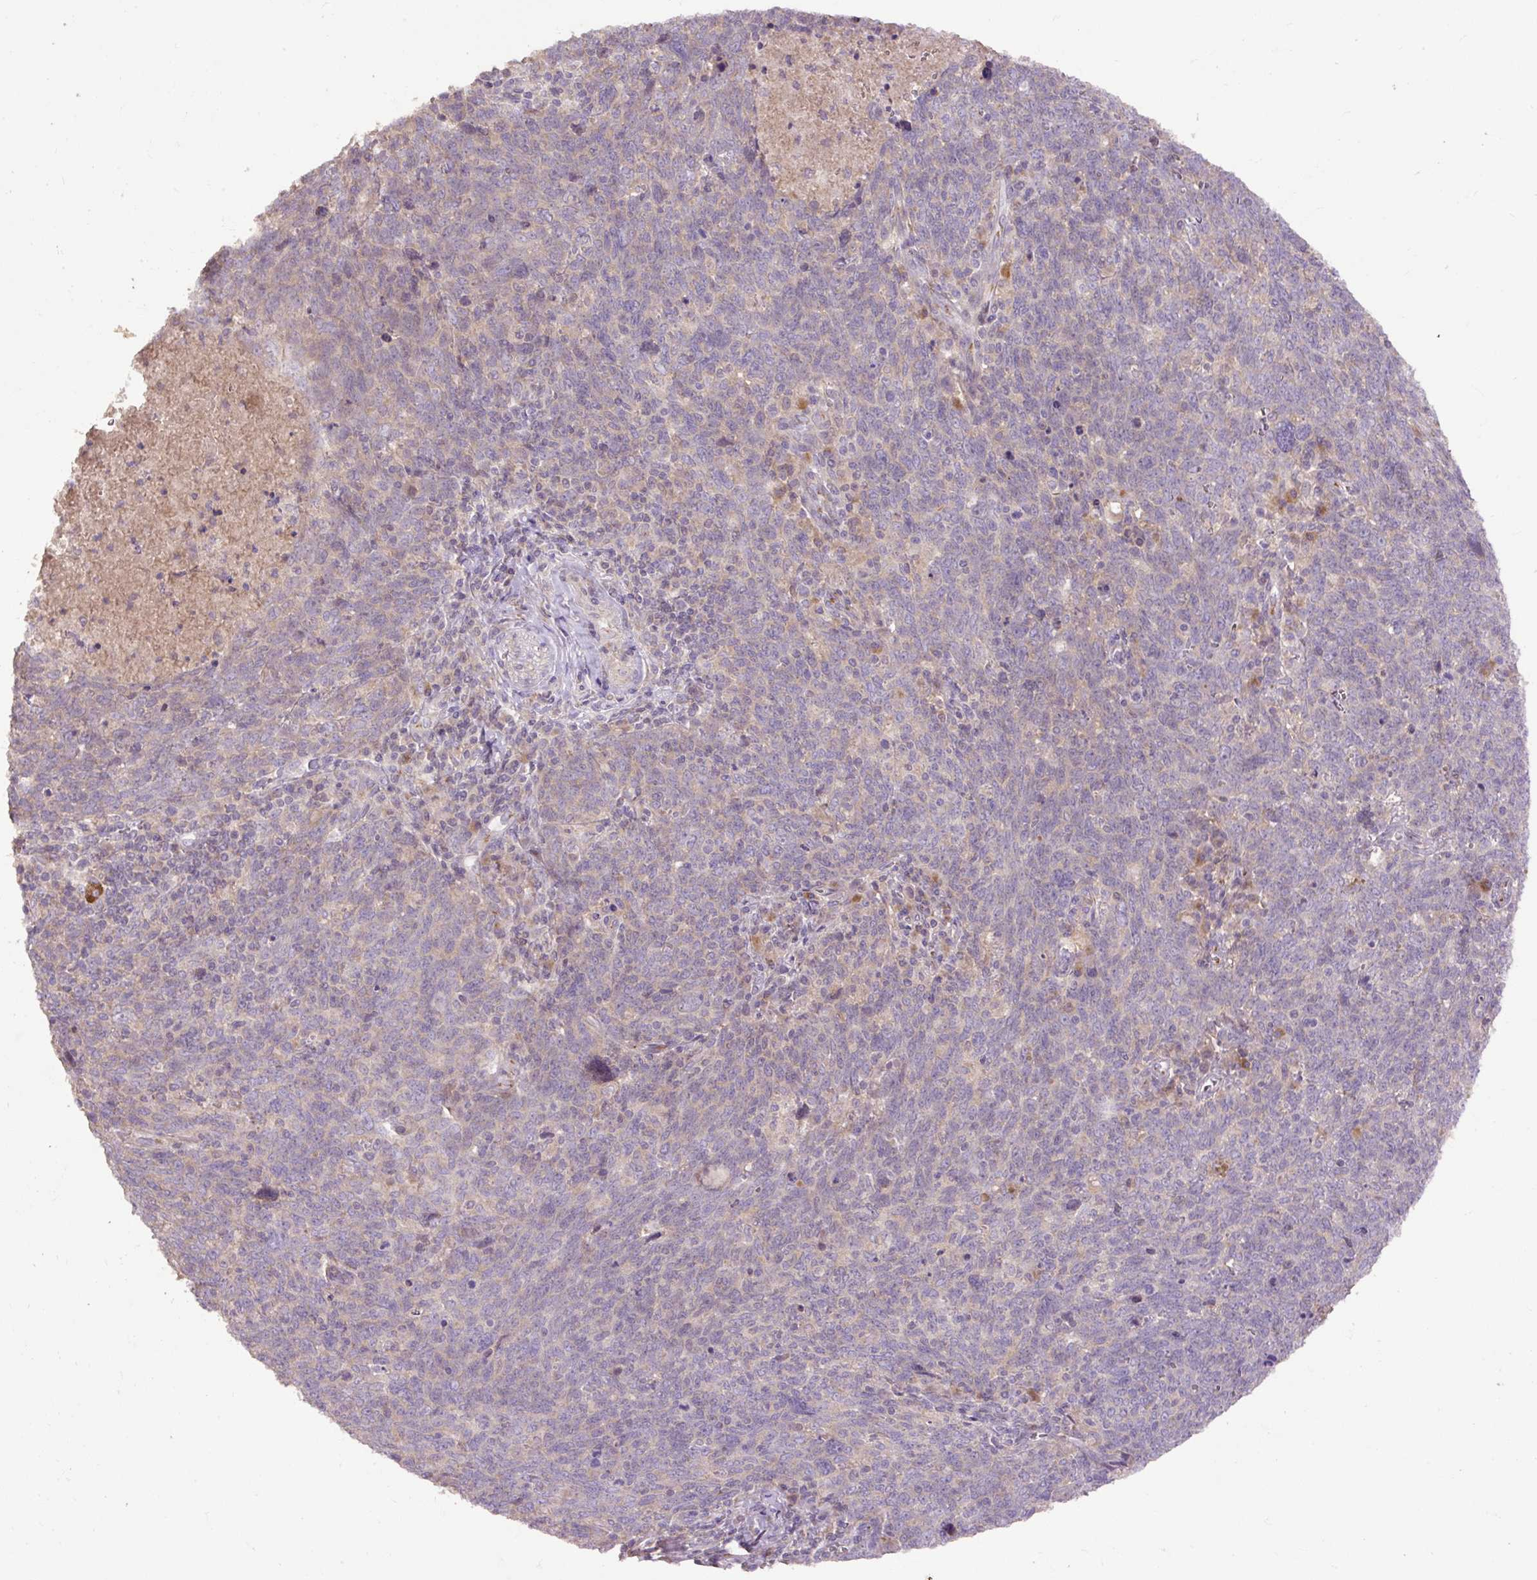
{"staining": {"intensity": "weak", "quantity": "<25%", "location": "cytoplasmic/membranous"}, "tissue": "lung cancer", "cell_type": "Tumor cells", "image_type": "cancer", "snomed": [{"axis": "morphology", "description": "Squamous cell carcinoma, NOS"}, {"axis": "topography", "description": "Lung"}], "caption": "Micrograph shows no protein positivity in tumor cells of lung cancer tissue.", "gene": "ABR", "patient": {"sex": "female", "age": 72}}